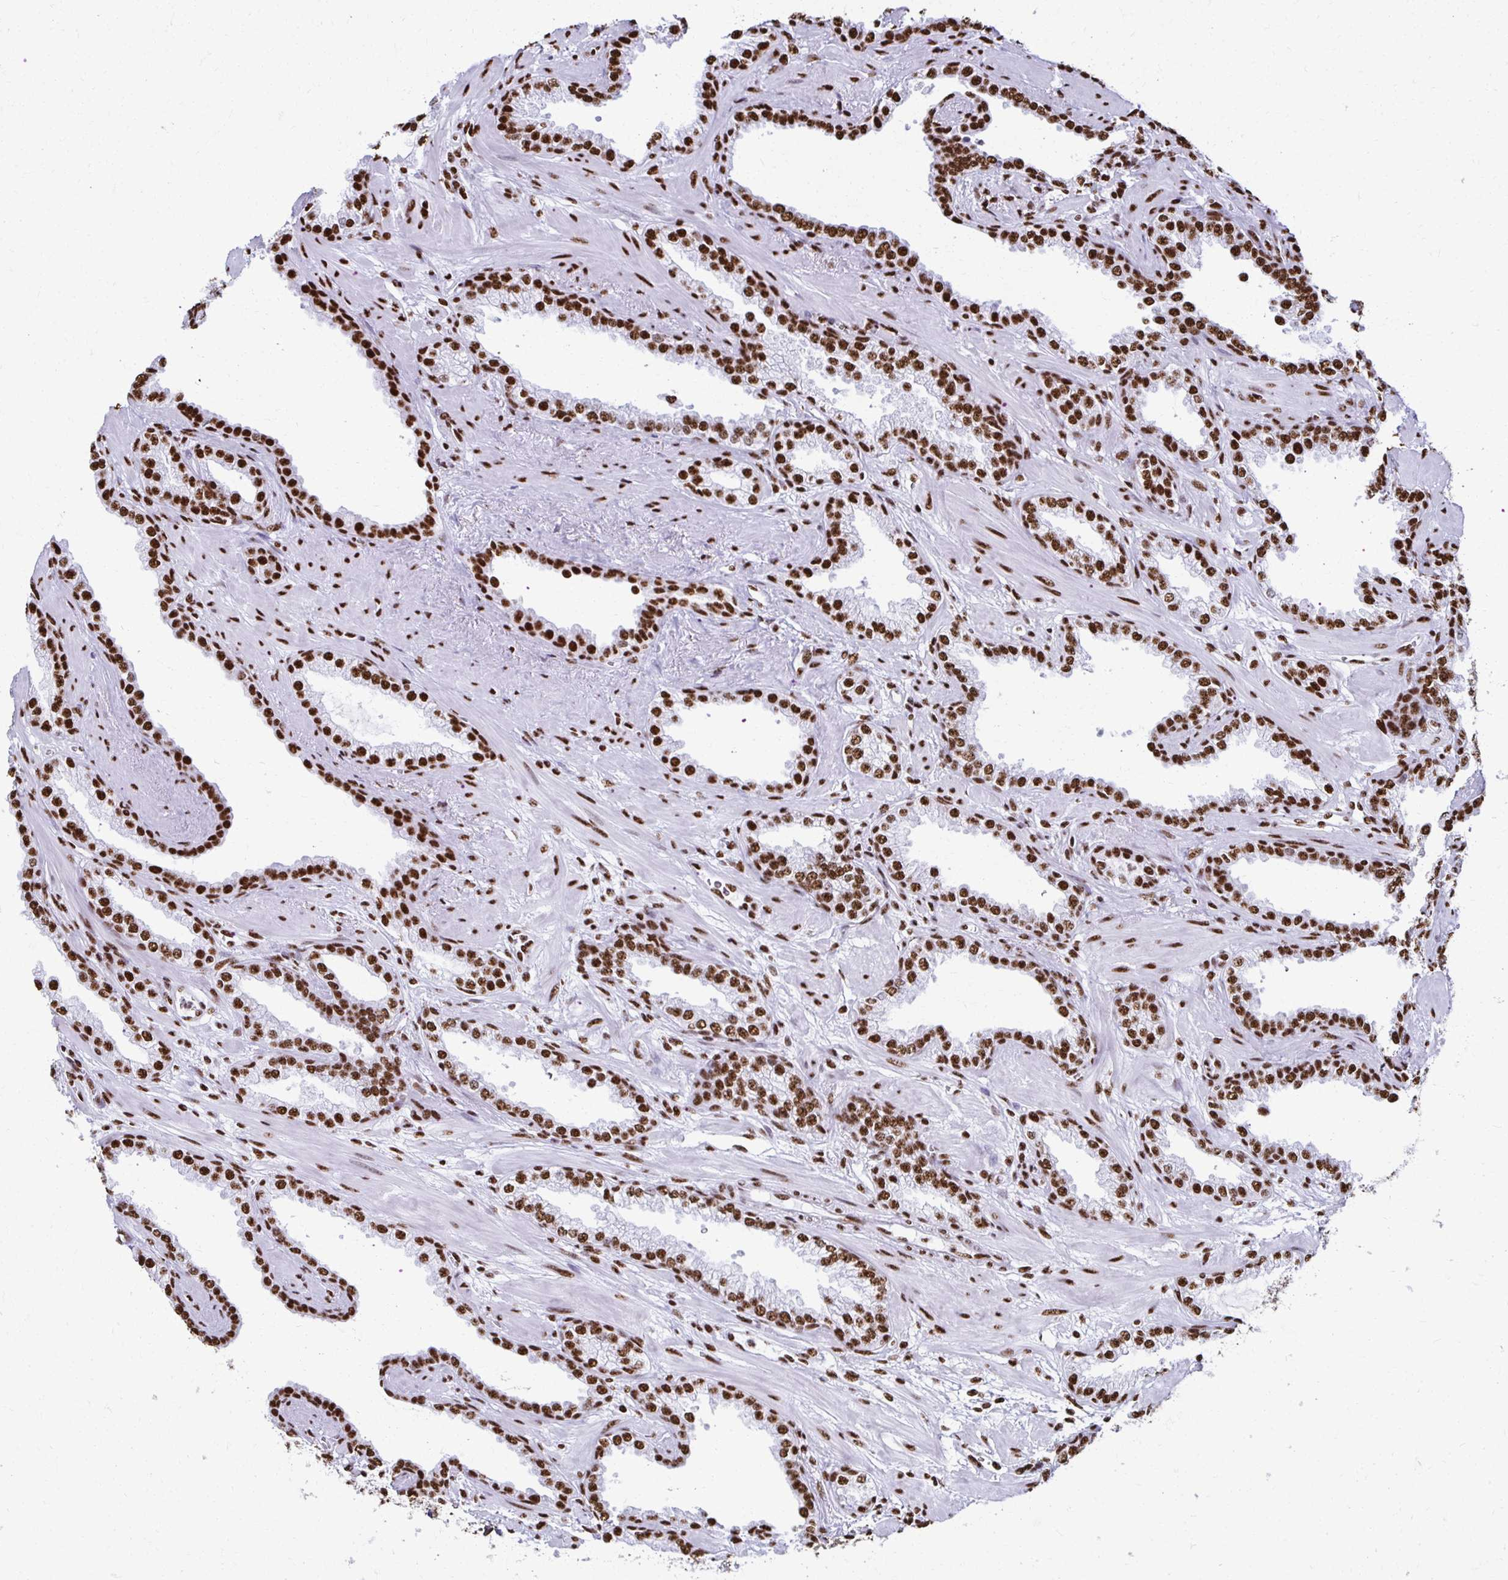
{"staining": {"intensity": "strong", "quantity": ">75%", "location": "nuclear"}, "tissue": "prostate cancer", "cell_type": "Tumor cells", "image_type": "cancer", "snomed": [{"axis": "morphology", "description": "Adenocarcinoma, High grade"}, {"axis": "topography", "description": "Prostate"}], "caption": "Immunohistochemistry staining of prostate cancer (adenocarcinoma (high-grade)), which displays high levels of strong nuclear expression in approximately >75% of tumor cells indicating strong nuclear protein positivity. The staining was performed using DAB (3,3'-diaminobenzidine) (brown) for protein detection and nuclei were counterstained in hematoxylin (blue).", "gene": "NONO", "patient": {"sex": "male", "age": 60}}